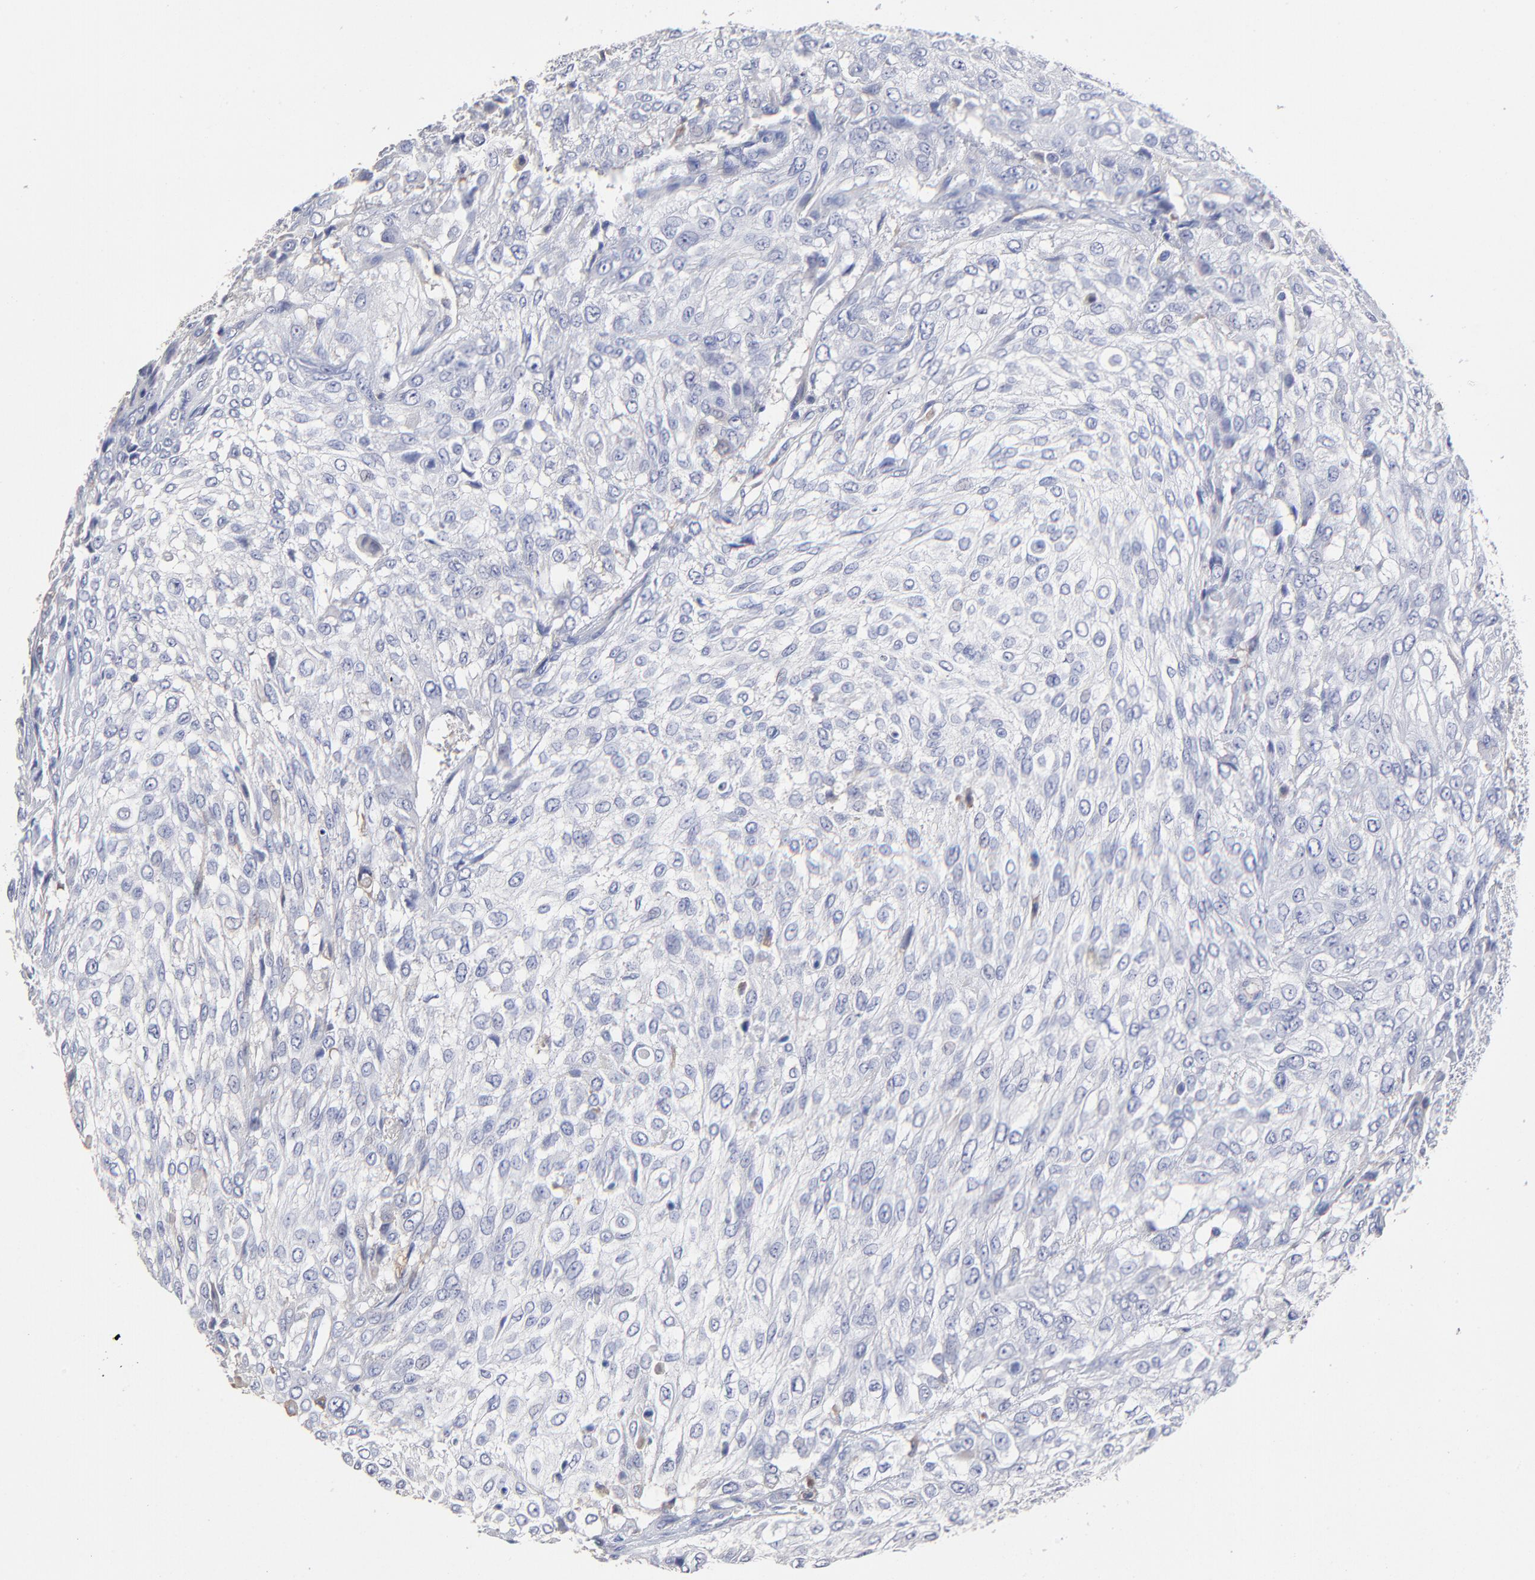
{"staining": {"intensity": "negative", "quantity": "none", "location": "none"}, "tissue": "urothelial cancer", "cell_type": "Tumor cells", "image_type": "cancer", "snomed": [{"axis": "morphology", "description": "Urothelial carcinoma, High grade"}, {"axis": "topography", "description": "Urinary bladder"}], "caption": "This is an immunohistochemistry micrograph of human high-grade urothelial carcinoma. There is no positivity in tumor cells.", "gene": "TRAT1", "patient": {"sex": "male", "age": 57}}